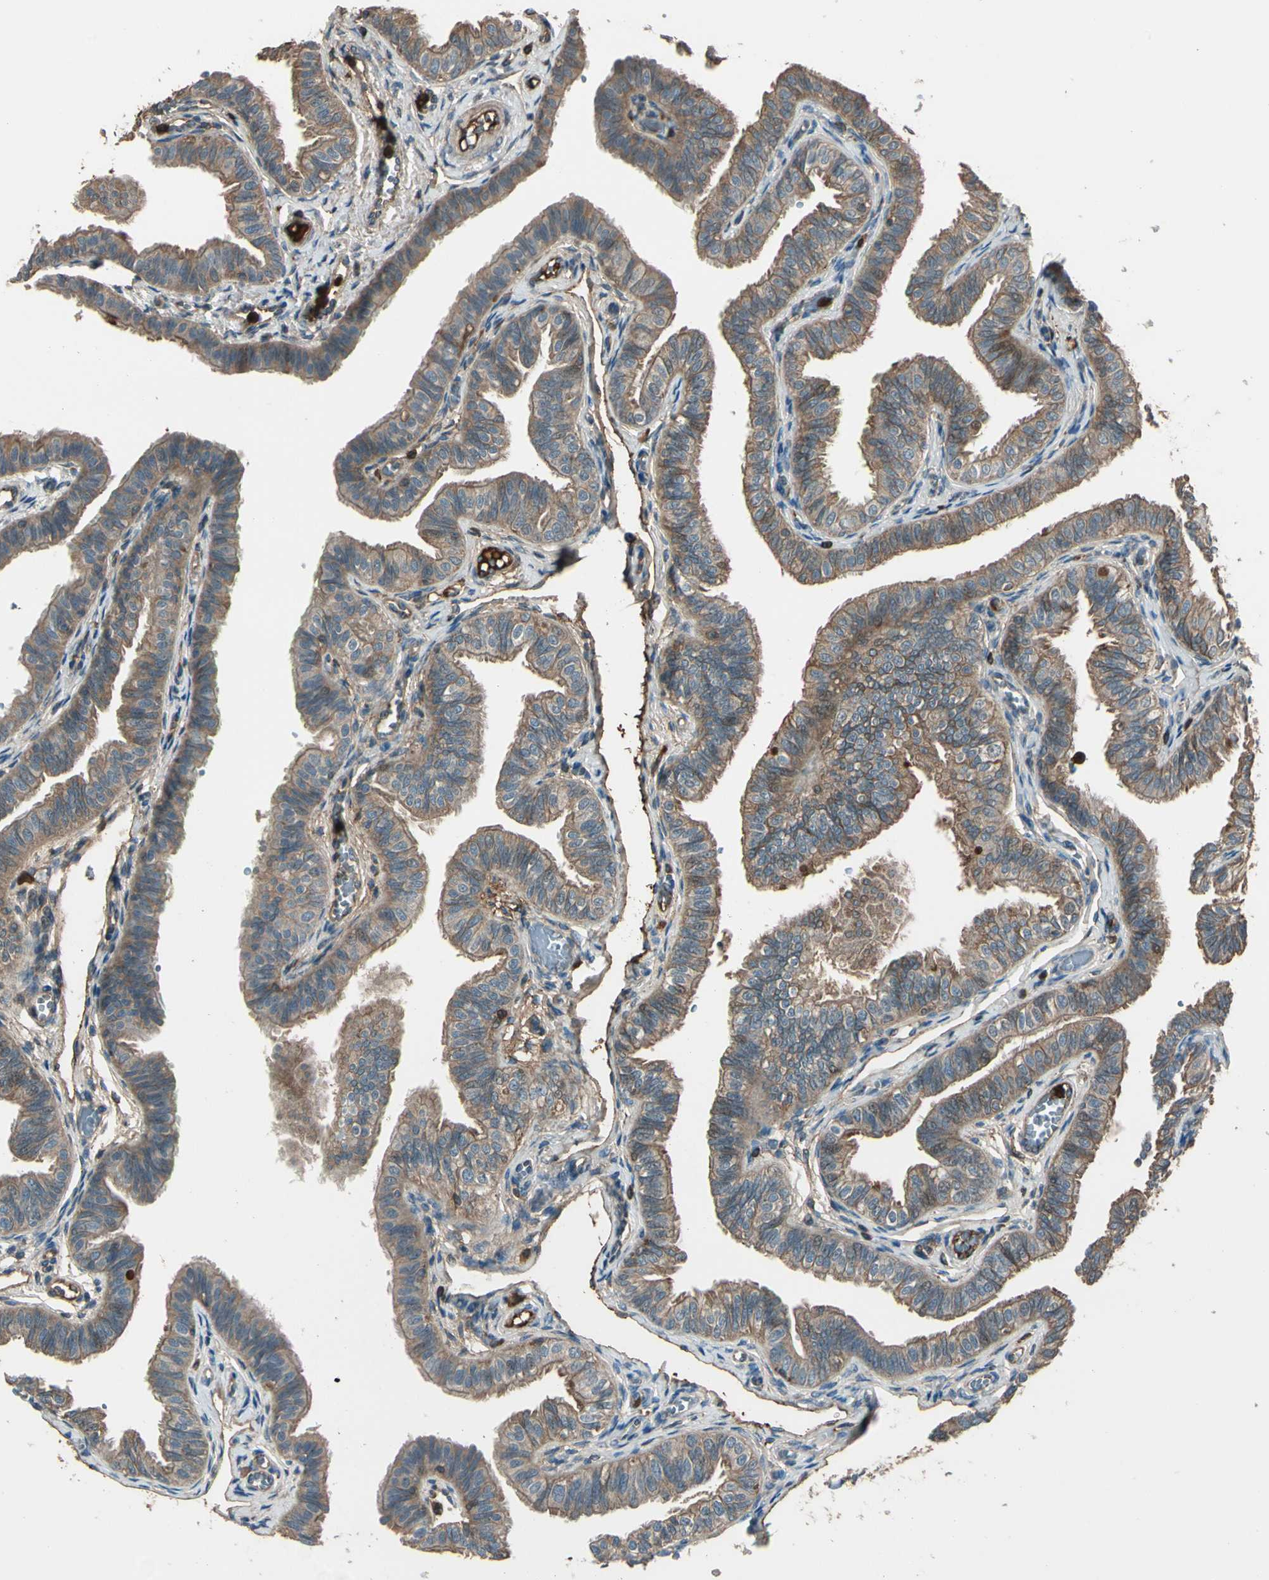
{"staining": {"intensity": "moderate", "quantity": ">75%", "location": "cytoplasmic/membranous"}, "tissue": "fallopian tube", "cell_type": "Glandular cells", "image_type": "normal", "snomed": [{"axis": "morphology", "description": "Normal tissue, NOS"}, {"axis": "morphology", "description": "Dermoid, NOS"}, {"axis": "topography", "description": "Fallopian tube"}], "caption": "Human fallopian tube stained for a protein (brown) displays moderate cytoplasmic/membranous positive expression in about >75% of glandular cells.", "gene": "STX11", "patient": {"sex": "female", "age": 33}}